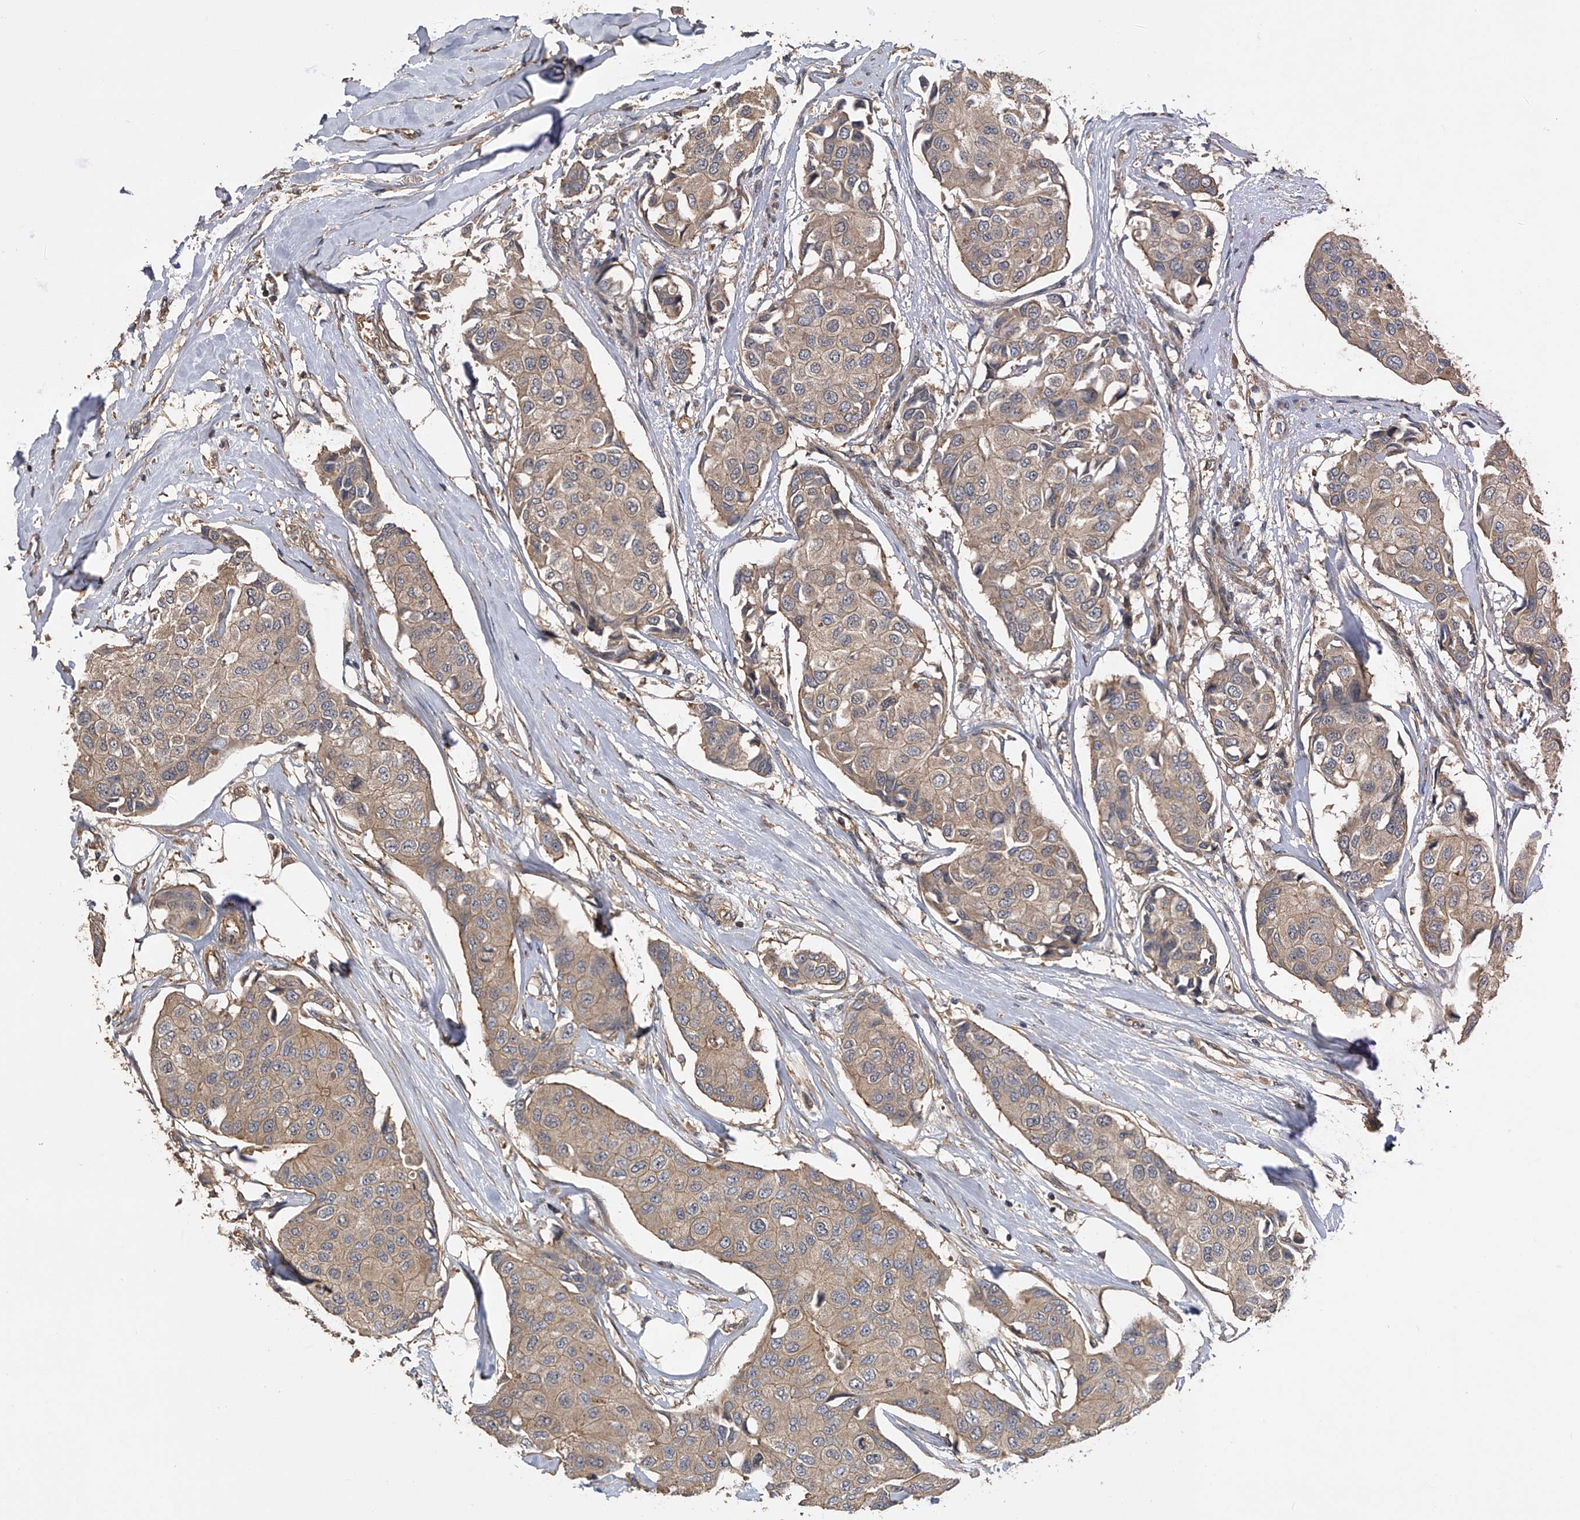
{"staining": {"intensity": "moderate", "quantity": ">75%", "location": "cytoplasmic/membranous"}, "tissue": "breast cancer", "cell_type": "Tumor cells", "image_type": "cancer", "snomed": [{"axis": "morphology", "description": "Duct carcinoma"}, {"axis": "topography", "description": "Breast"}], "caption": "An immunohistochemistry photomicrograph of tumor tissue is shown. Protein staining in brown labels moderate cytoplasmic/membranous positivity in breast cancer (invasive ductal carcinoma) within tumor cells. (Brightfield microscopy of DAB IHC at high magnification).", "gene": "PTPRA", "patient": {"sex": "female", "age": 80}}